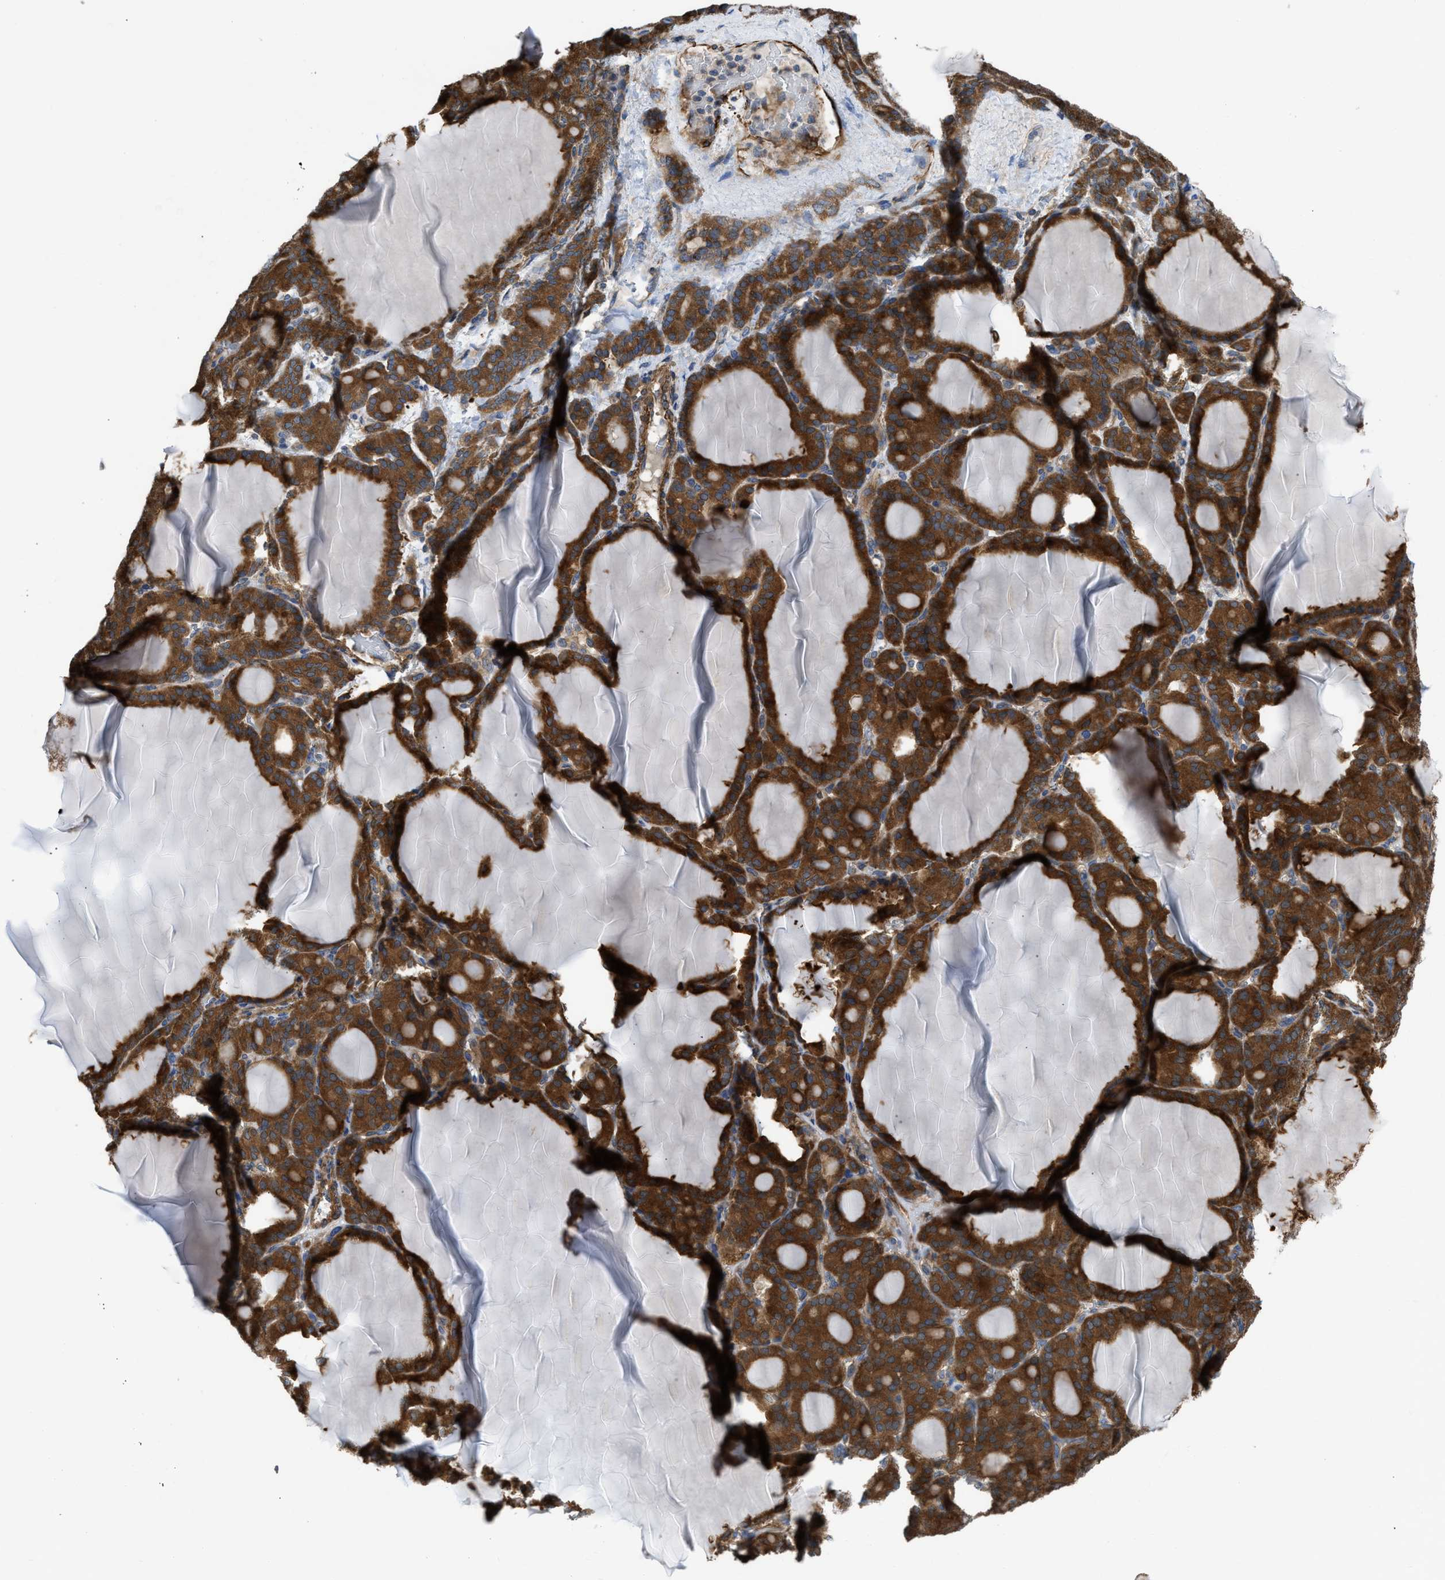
{"staining": {"intensity": "strong", "quantity": ">75%", "location": "cytoplasmic/membranous"}, "tissue": "thyroid gland", "cell_type": "Glandular cells", "image_type": "normal", "snomed": [{"axis": "morphology", "description": "Normal tissue, NOS"}, {"axis": "topography", "description": "Thyroid gland"}], "caption": "Immunohistochemistry photomicrograph of benign human thyroid gland stained for a protein (brown), which reveals high levels of strong cytoplasmic/membranous expression in about >75% of glandular cells.", "gene": "CHKB", "patient": {"sex": "female", "age": 28}}